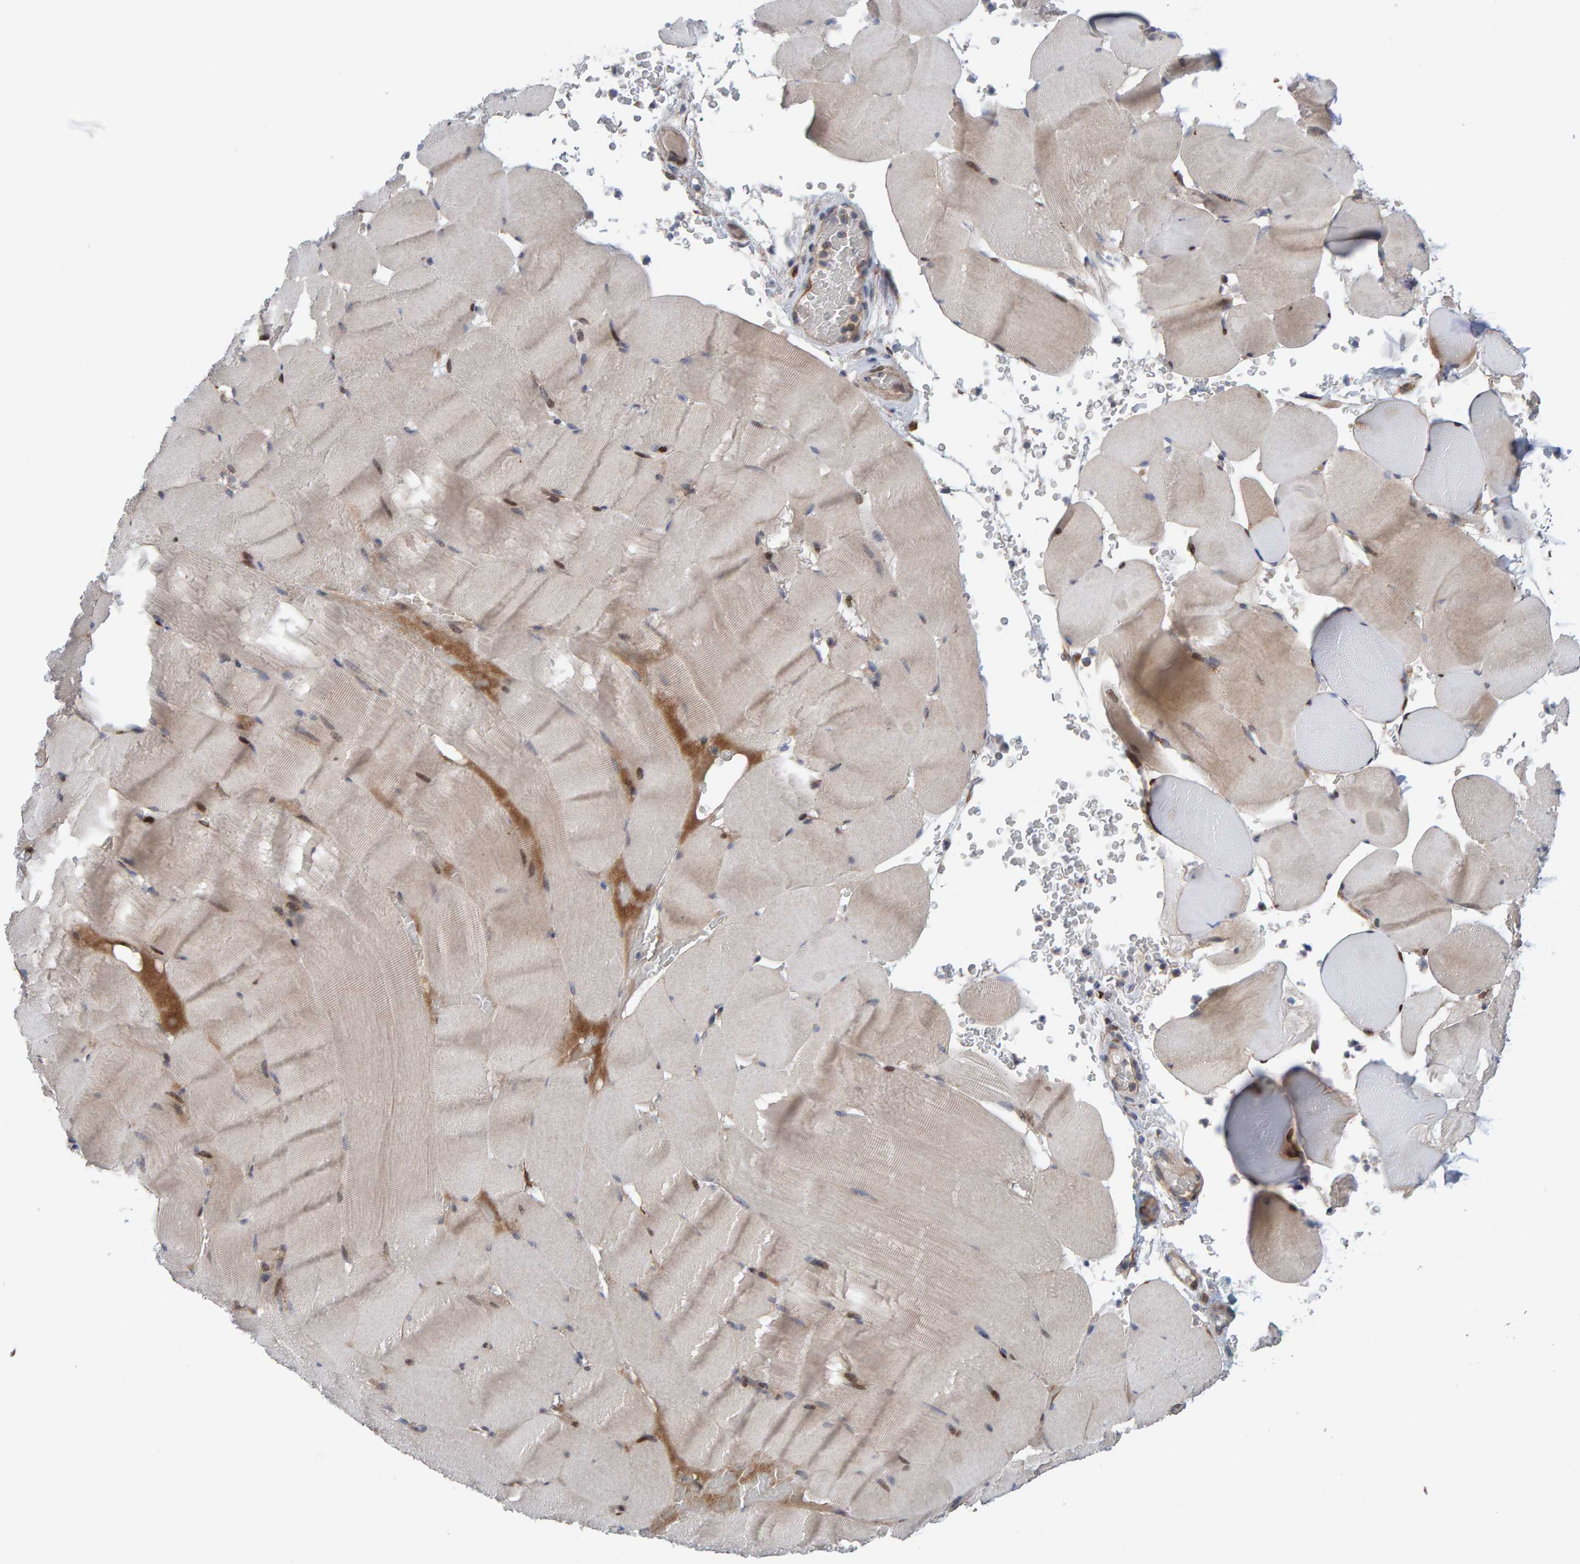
{"staining": {"intensity": "weak", "quantity": "25%-75%", "location": "cytoplasmic/membranous,nuclear"}, "tissue": "skeletal muscle", "cell_type": "Myocytes", "image_type": "normal", "snomed": [{"axis": "morphology", "description": "Normal tissue, NOS"}, {"axis": "topography", "description": "Skeletal muscle"}], "caption": "Approximately 25%-75% of myocytes in unremarkable skeletal muscle demonstrate weak cytoplasmic/membranous,nuclear protein expression as visualized by brown immunohistochemical staining.", "gene": "LRSAM1", "patient": {"sex": "male", "age": 62}}